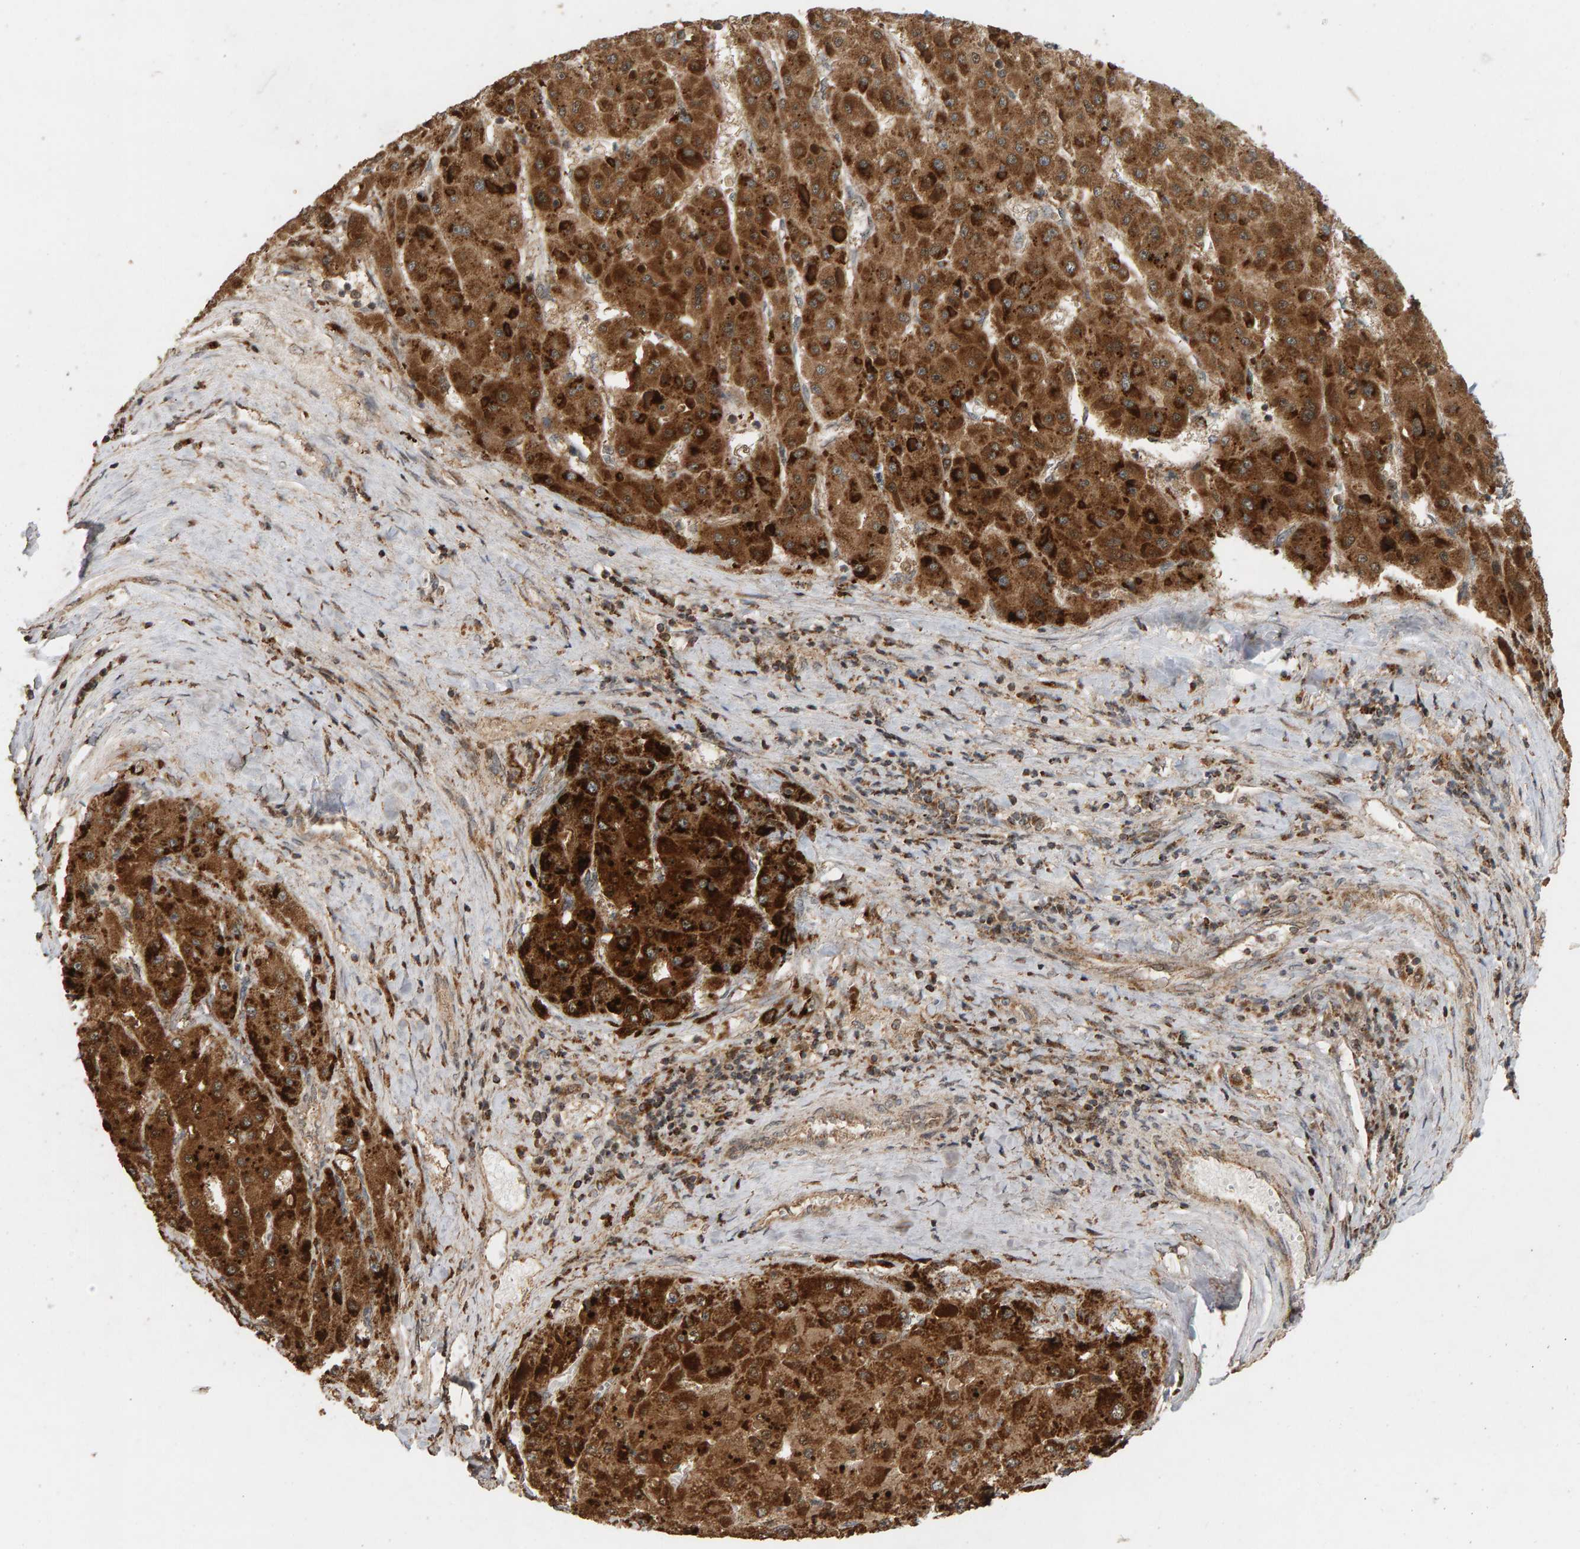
{"staining": {"intensity": "strong", "quantity": ">75%", "location": "cytoplasmic/membranous"}, "tissue": "liver cancer", "cell_type": "Tumor cells", "image_type": "cancer", "snomed": [{"axis": "morphology", "description": "Carcinoma, Hepatocellular, NOS"}, {"axis": "topography", "description": "Liver"}], "caption": "IHC micrograph of liver cancer (hepatocellular carcinoma) stained for a protein (brown), which reveals high levels of strong cytoplasmic/membranous staining in approximately >75% of tumor cells.", "gene": "GSTK1", "patient": {"sex": "female", "age": 73}}